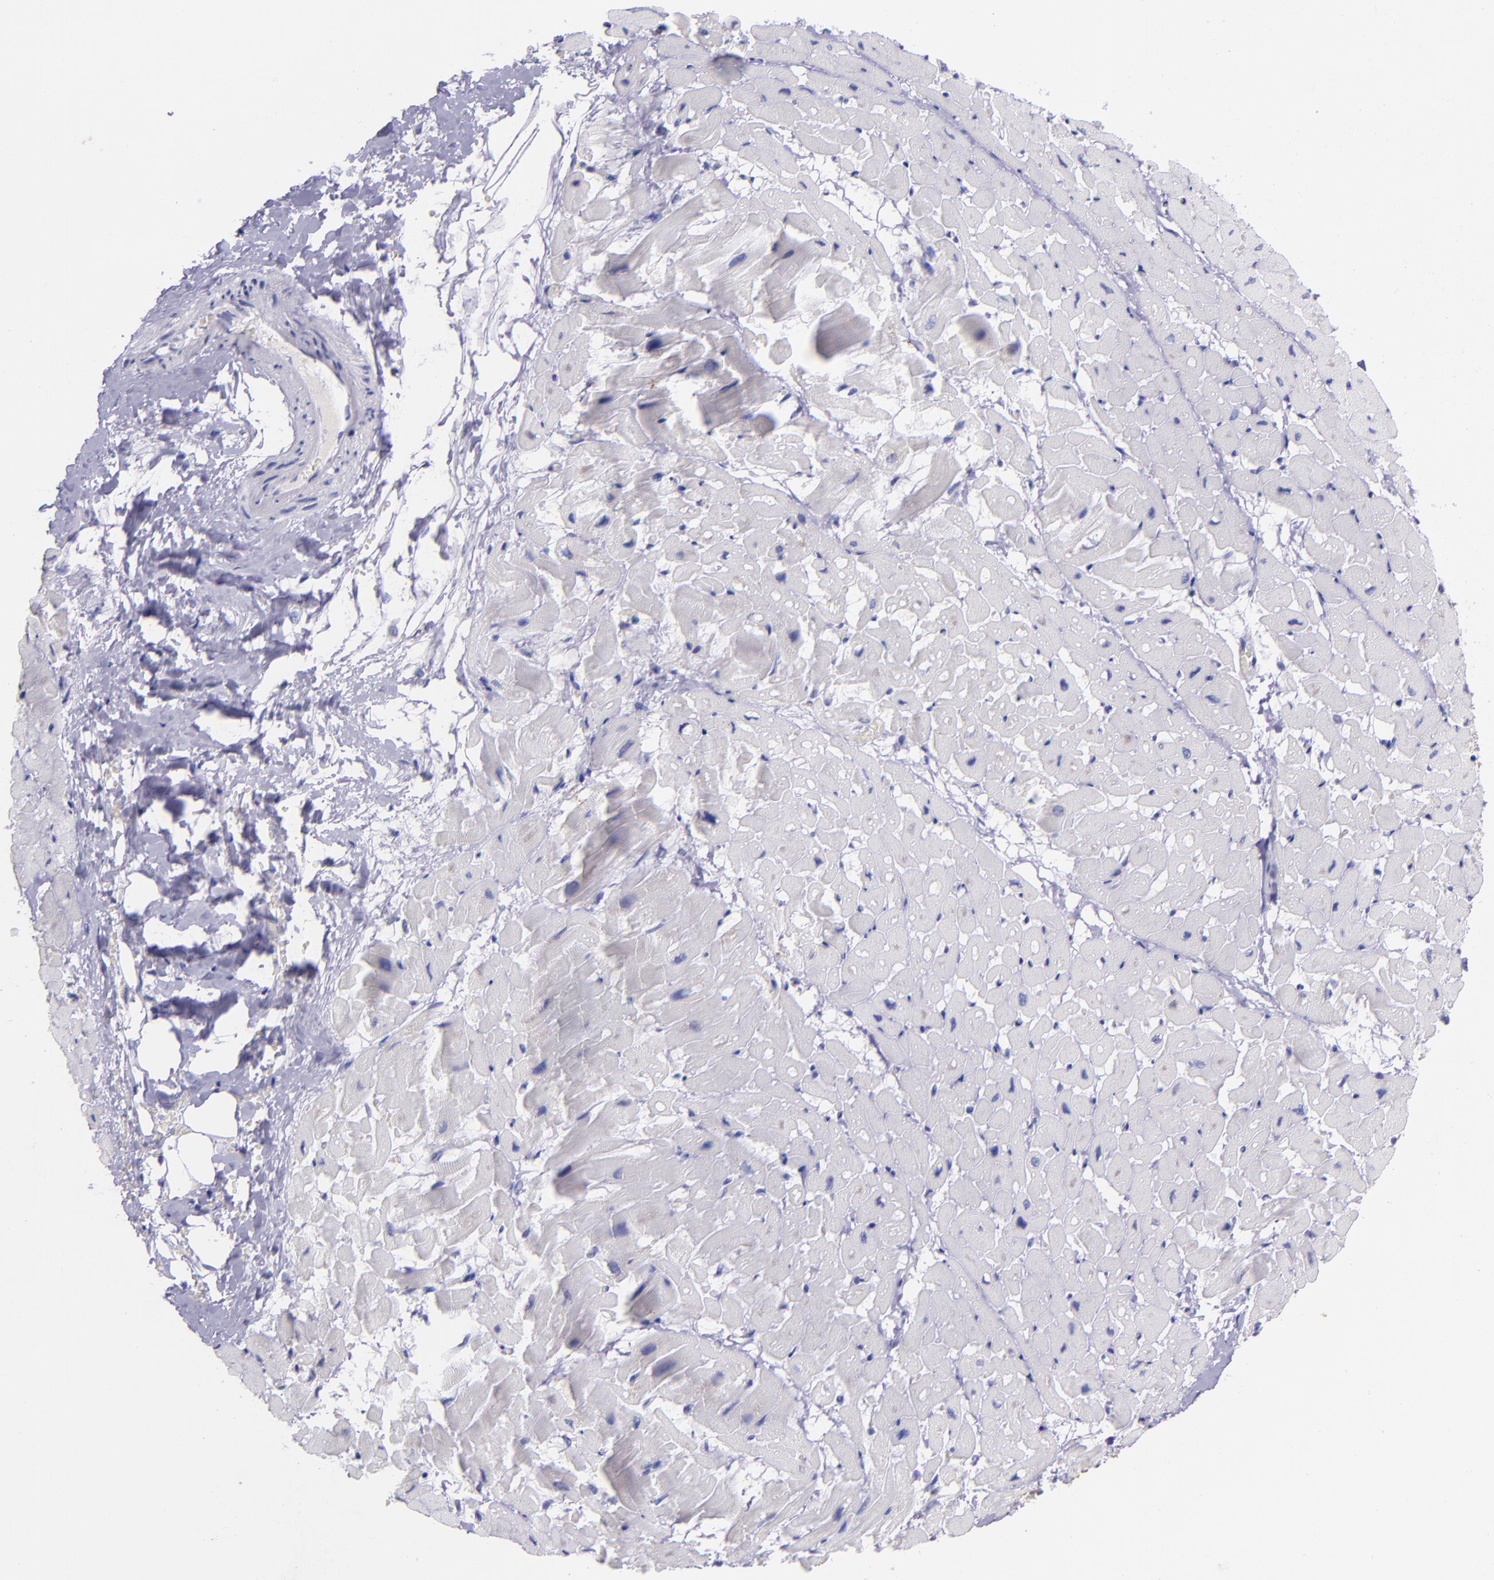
{"staining": {"intensity": "negative", "quantity": "none", "location": "none"}, "tissue": "heart muscle", "cell_type": "Cardiomyocytes", "image_type": "normal", "snomed": [{"axis": "morphology", "description": "Normal tissue, NOS"}, {"axis": "topography", "description": "Heart"}], "caption": "Protein analysis of benign heart muscle demonstrates no significant positivity in cardiomyocytes. (DAB (3,3'-diaminobenzidine) immunohistochemistry (IHC) with hematoxylin counter stain).", "gene": "KRT4", "patient": {"sex": "male", "age": 45}}